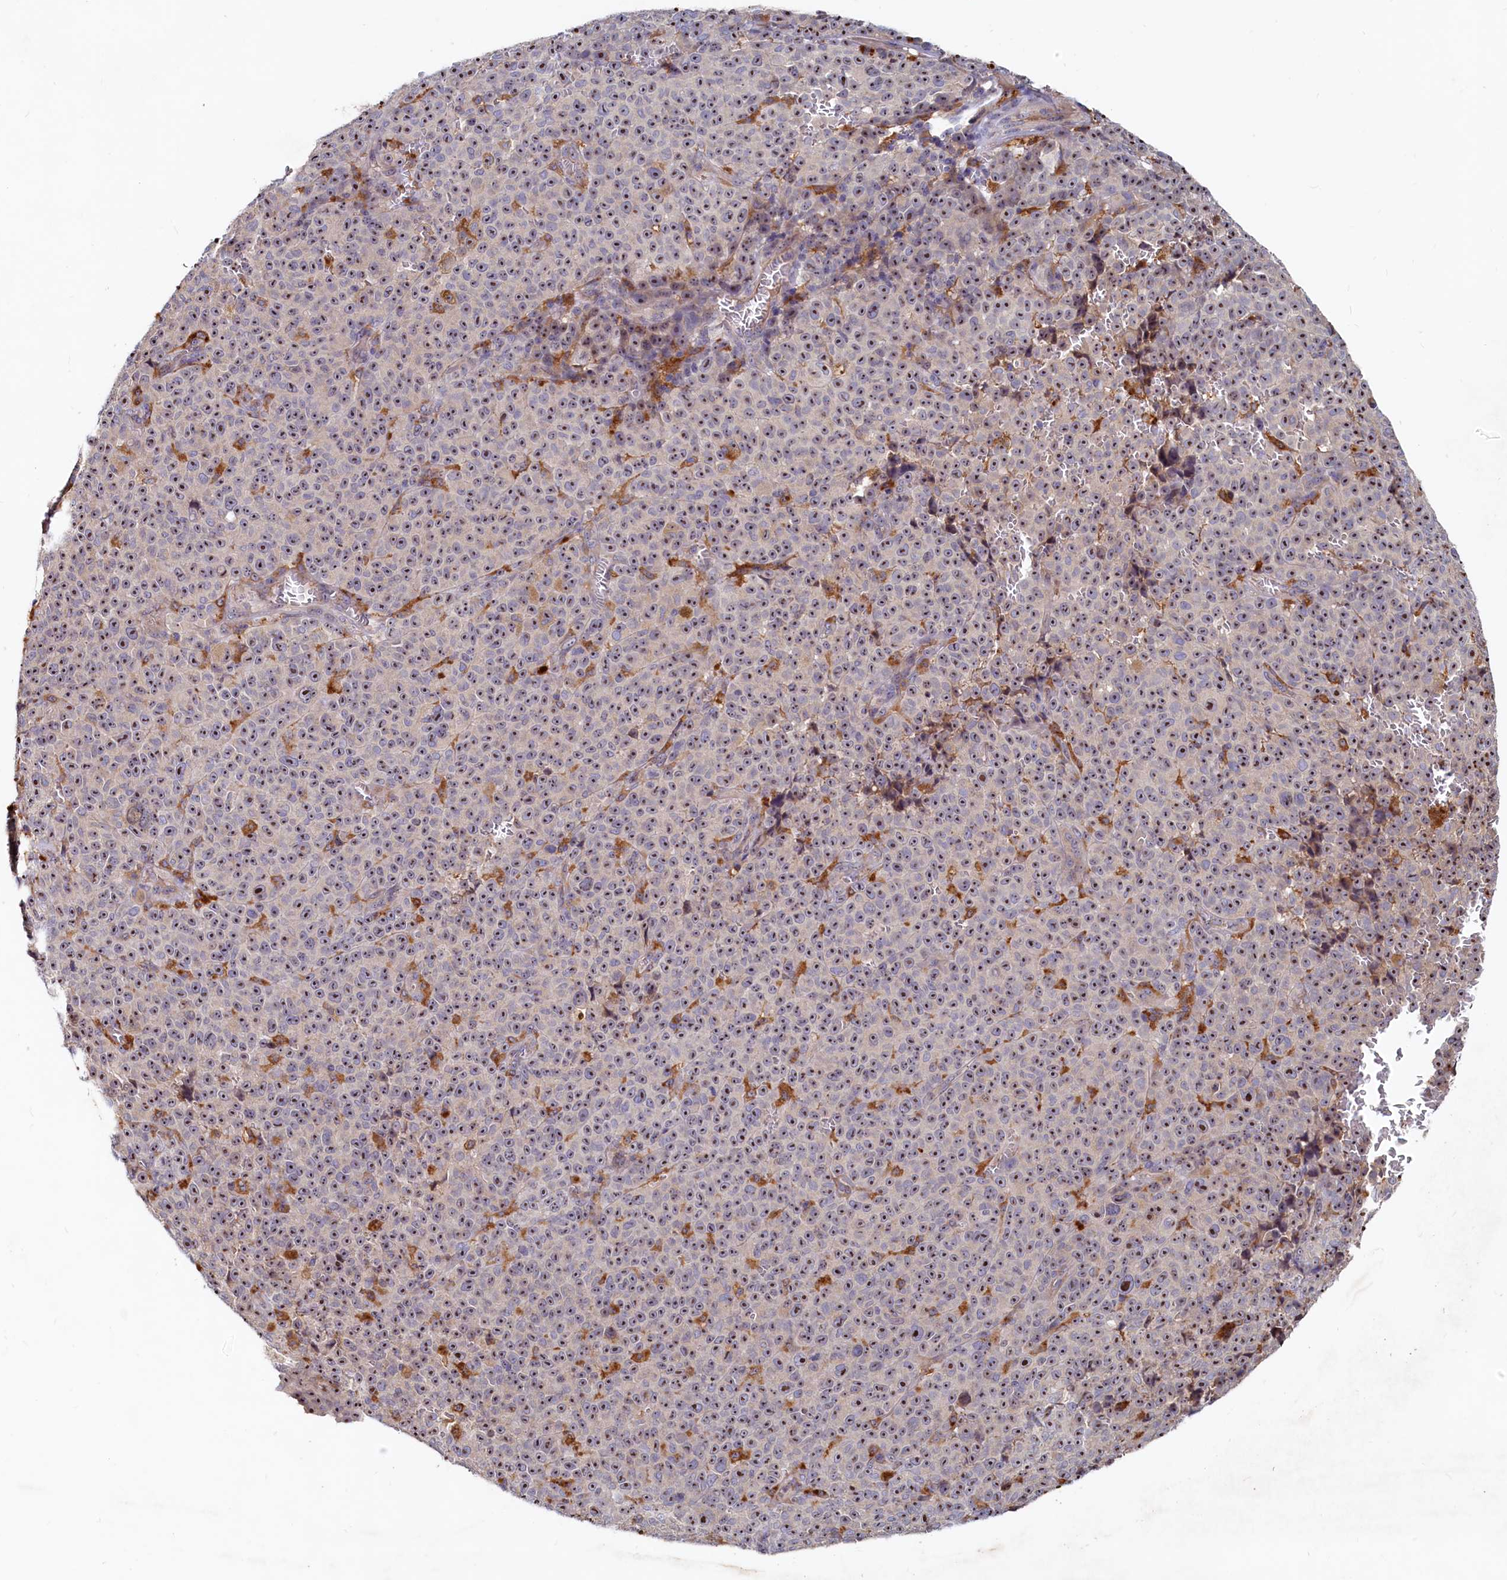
{"staining": {"intensity": "strong", "quantity": ">75%", "location": "nuclear"}, "tissue": "melanoma", "cell_type": "Tumor cells", "image_type": "cancer", "snomed": [{"axis": "morphology", "description": "Malignant melanoma, NOS"}, {"axis": "topography", "description": "Skin"}], "caption": "Immunohistochemistry histopathology image of malignant melanoma stained for a protein (brown), which shows high levels of strong nuclear positivity in approximately >75% of tumor cells.", "gene": "RGS7BP", "patient": {"sex": "female", "age": 82}}